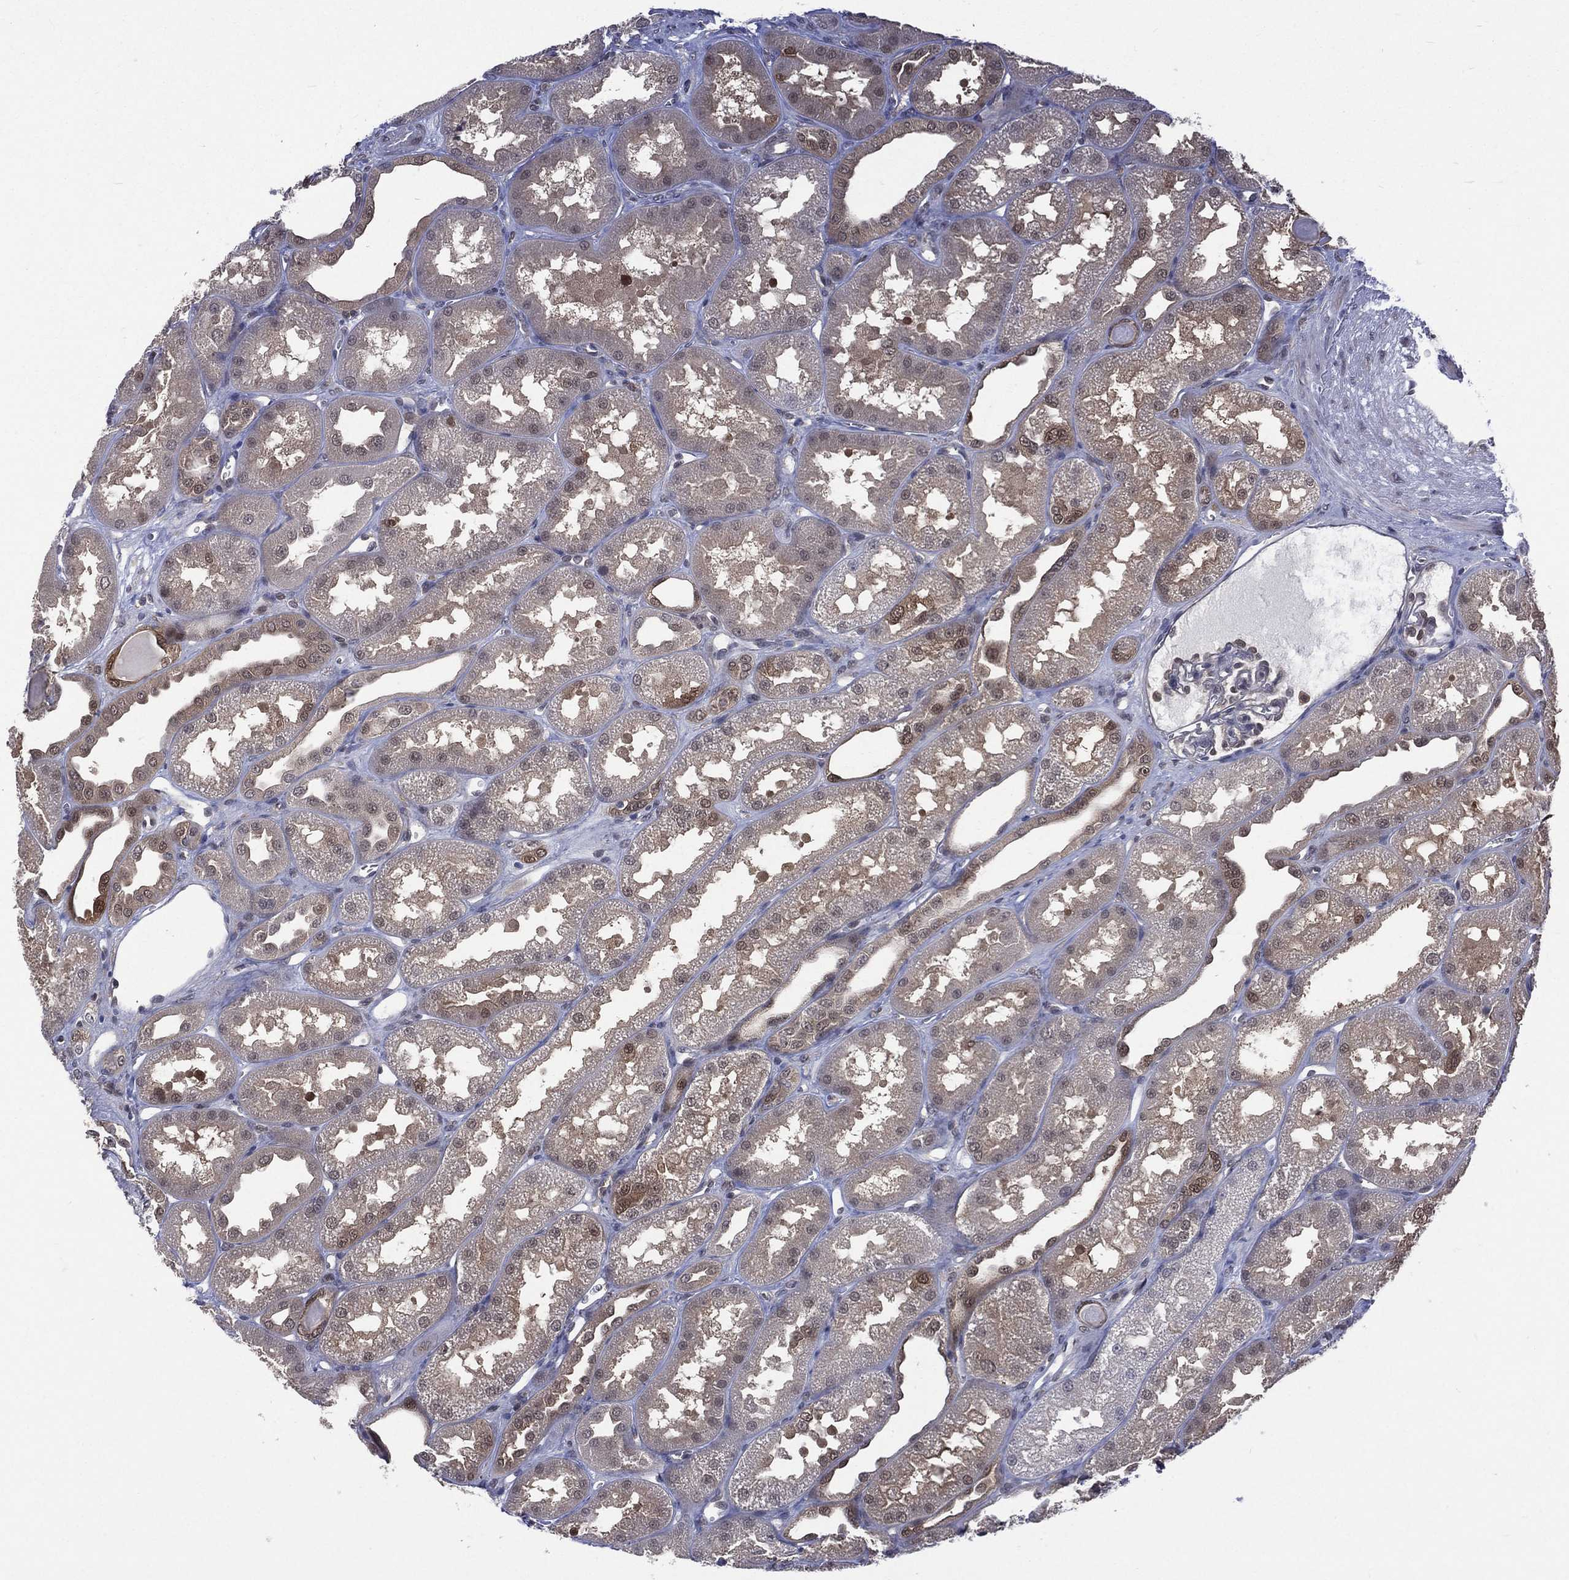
{"staining": {"intensity": "moderate", "quantity": "<25%", "location": "nuclear"}, "tissue": "kidney", "cell_type": "Cells in glomeruli", "image_type": "normal", "snomed": [{"axis": "morphology", "description": "Normal tissue, NOS"}, {"axis": "topography", "description": "Kidney"}], "caption": "Immunohistochemistry photomicrograph of benign kidney stained for a protein (brown), which reveals low levels of moderate nuclear expression in about <25% of cells in glomeruli.", "gene": "MTAP", "patient": {"sex": "male", "age": 61}}